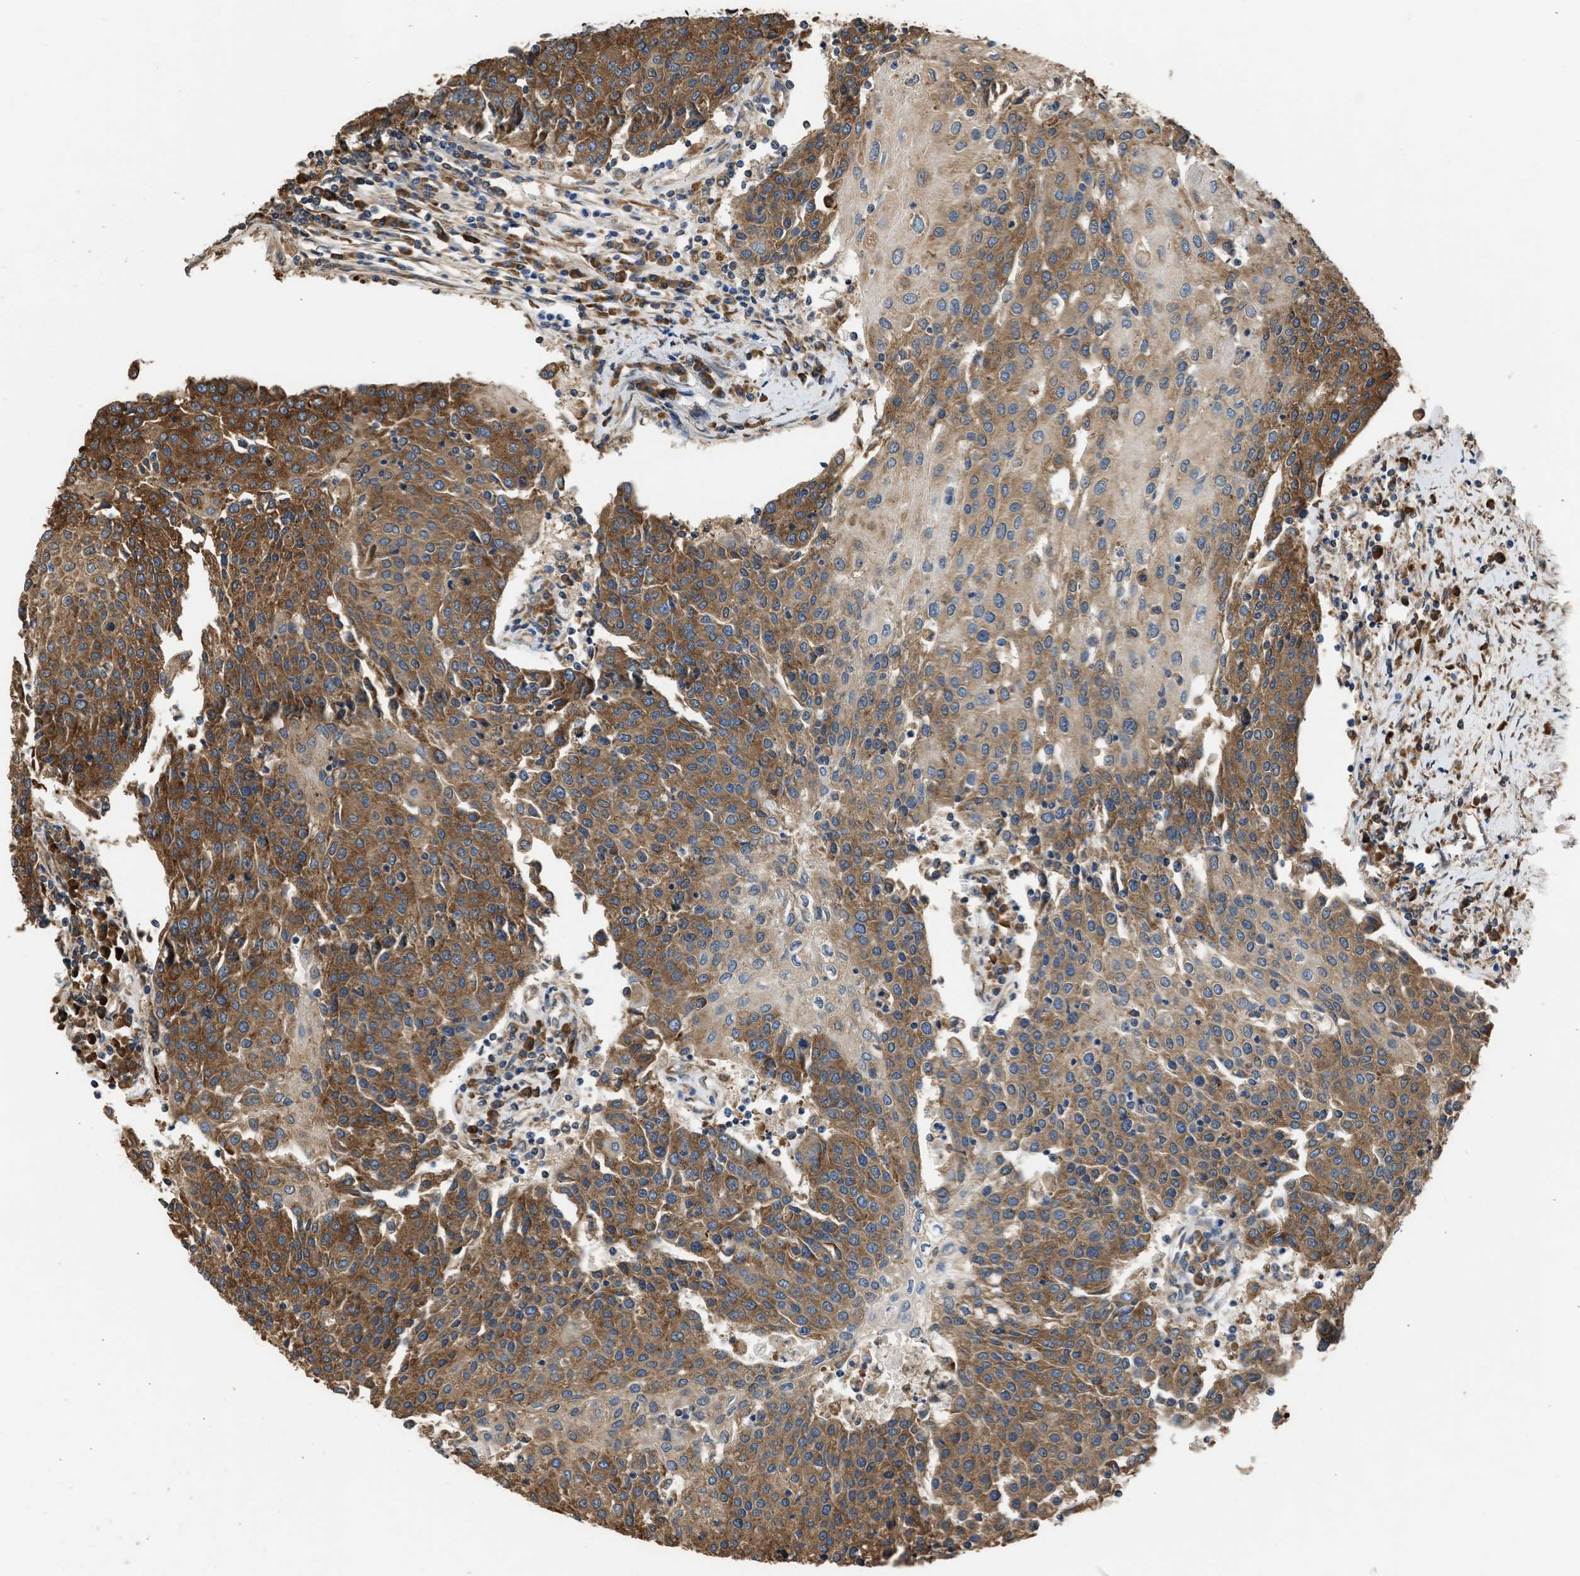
{"staining": {"intensity": "moderate", "quantity": ">75%", "location": "cytoplasmic/membranous"}, "tissue": "urothelial cancer", "cell_type": "Tumor cells", "image_type": "cancer", "snomed": [{"axis": "morphology", "description": "Urothelial carcinoma, High grade"}, {"axis": "topography", "description": "Urinary bladder"}], "caption": "DAB immunohistochemical staining of urothelial cancer shows moderate cytoplasmic/membranous protein staining in about >75% of tumor cells.", "gene": "SLC36A4", "patient": {"sex": "female", "age": 85}}